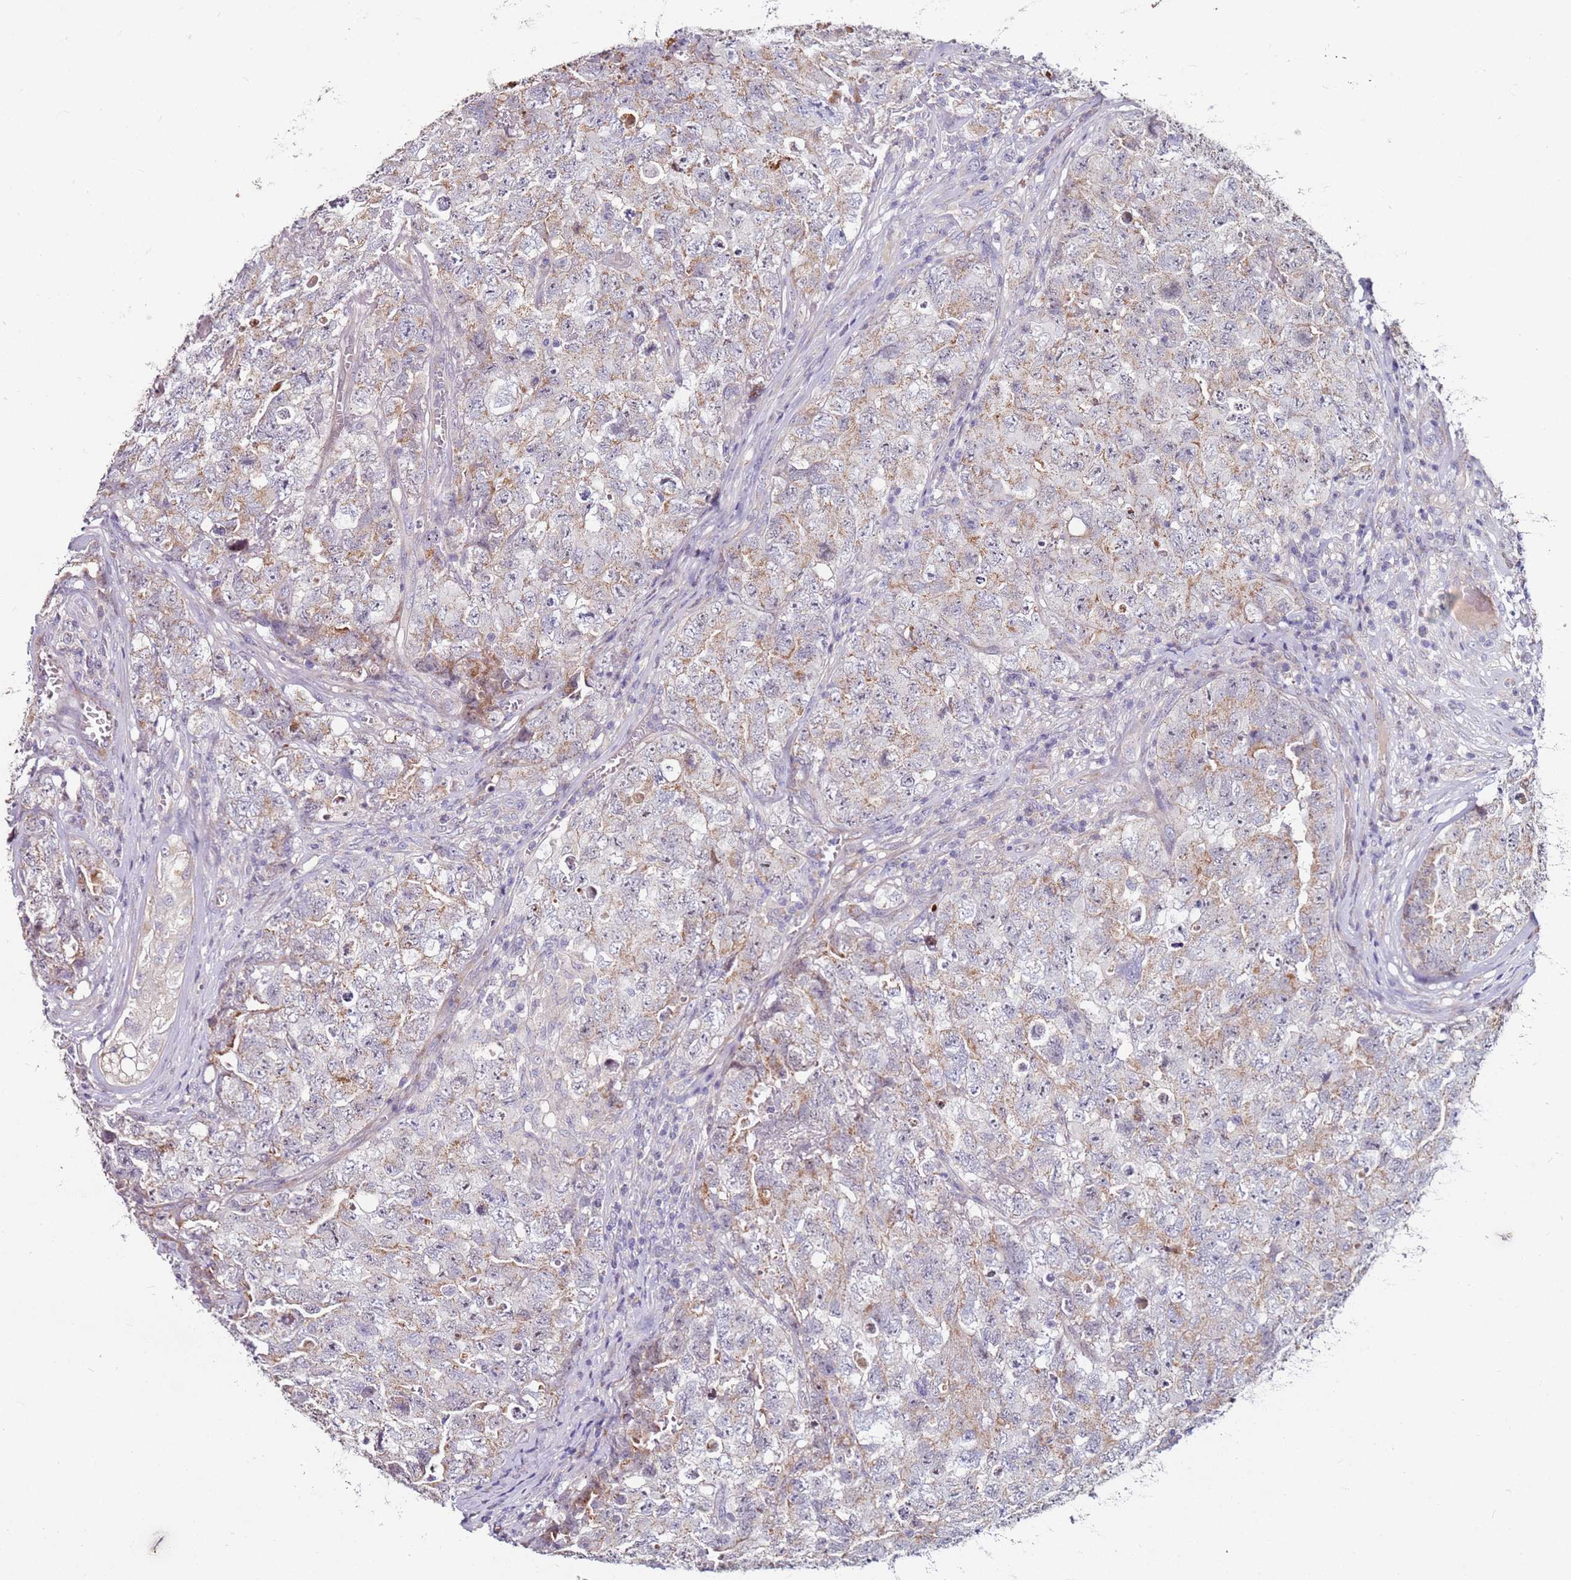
{"staining": {"intensity": "weak", "quantity": "25%-75%", "location": "cytoplasmic/membranous"}, "tissue": "testis cancer", "cell_type": "Tumor cells", "image_type": "cancer", "snomed": [{"axis": "morphology", "description": "Carcinoma, Embryonal, NOS"}, {"axis": "topography", "description": "Testis"}], "caption": "Approximately 25%-75% of tumor cells in testis cancer (embryonal carcinoma) show weak cytoplasmic/membranous protein expression as visualized by brown immunohistochemical staining.", "gene": "RARS2", "patient": {"sex": "male", "age": 31}}